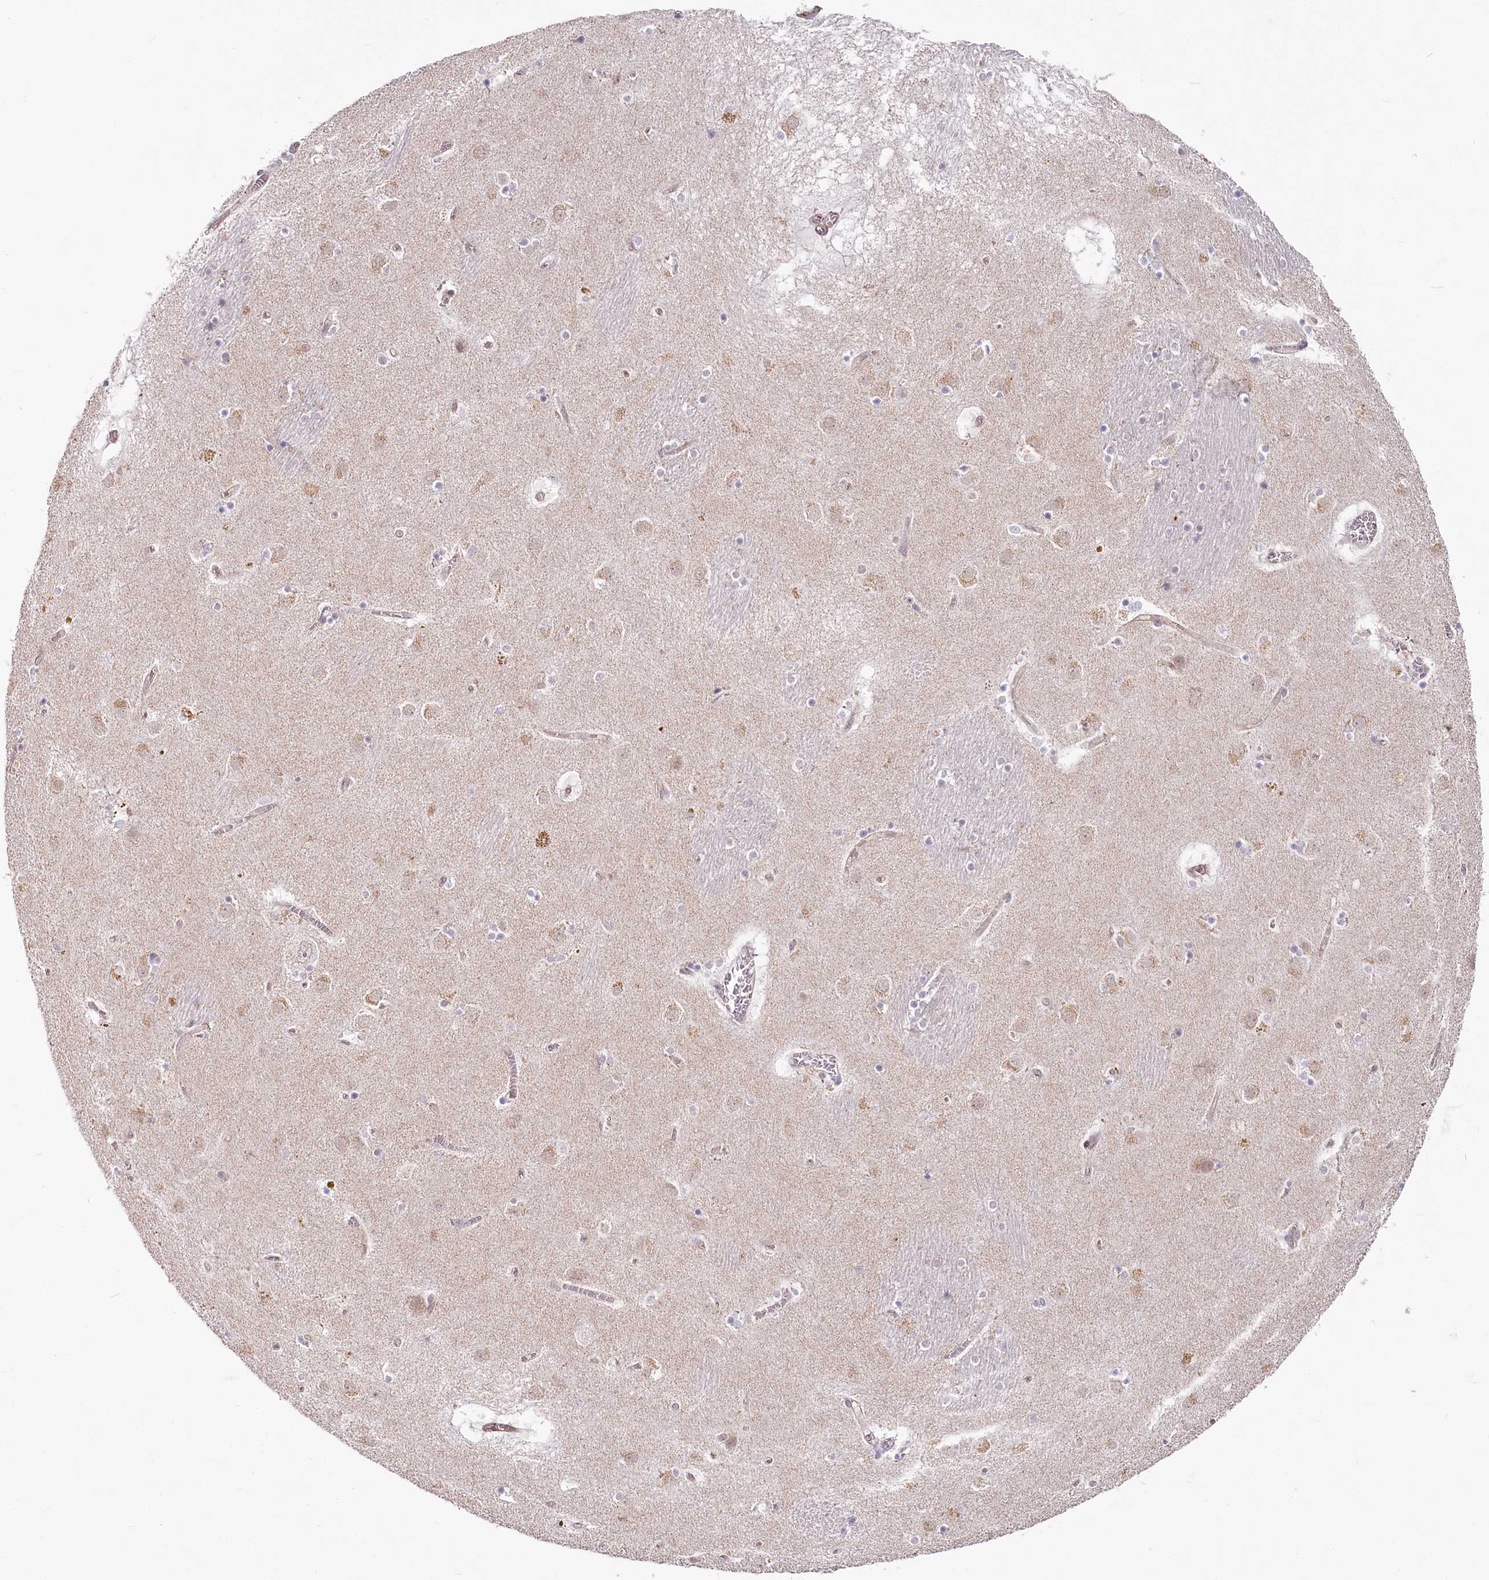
{"staining": {"intensity": "weak", "quantity": "<25%", "location": "cytoplasmic/membranous"}, "tissue": "caudate", "cell_type": "Glial cells", "image_type": "normal", "snomed": [{"axis": "morphology", "description": "Normal tissue, NOS"}, {"axis": "topography", "description": "Lateral ventricle wall"}], "caption": "This is a micrograph of IHC staining of unremarkable caudate, which shows no positivity in glial cells.", "gene": "ABHD8", "patient": {"sex": "male", "age": 70}}